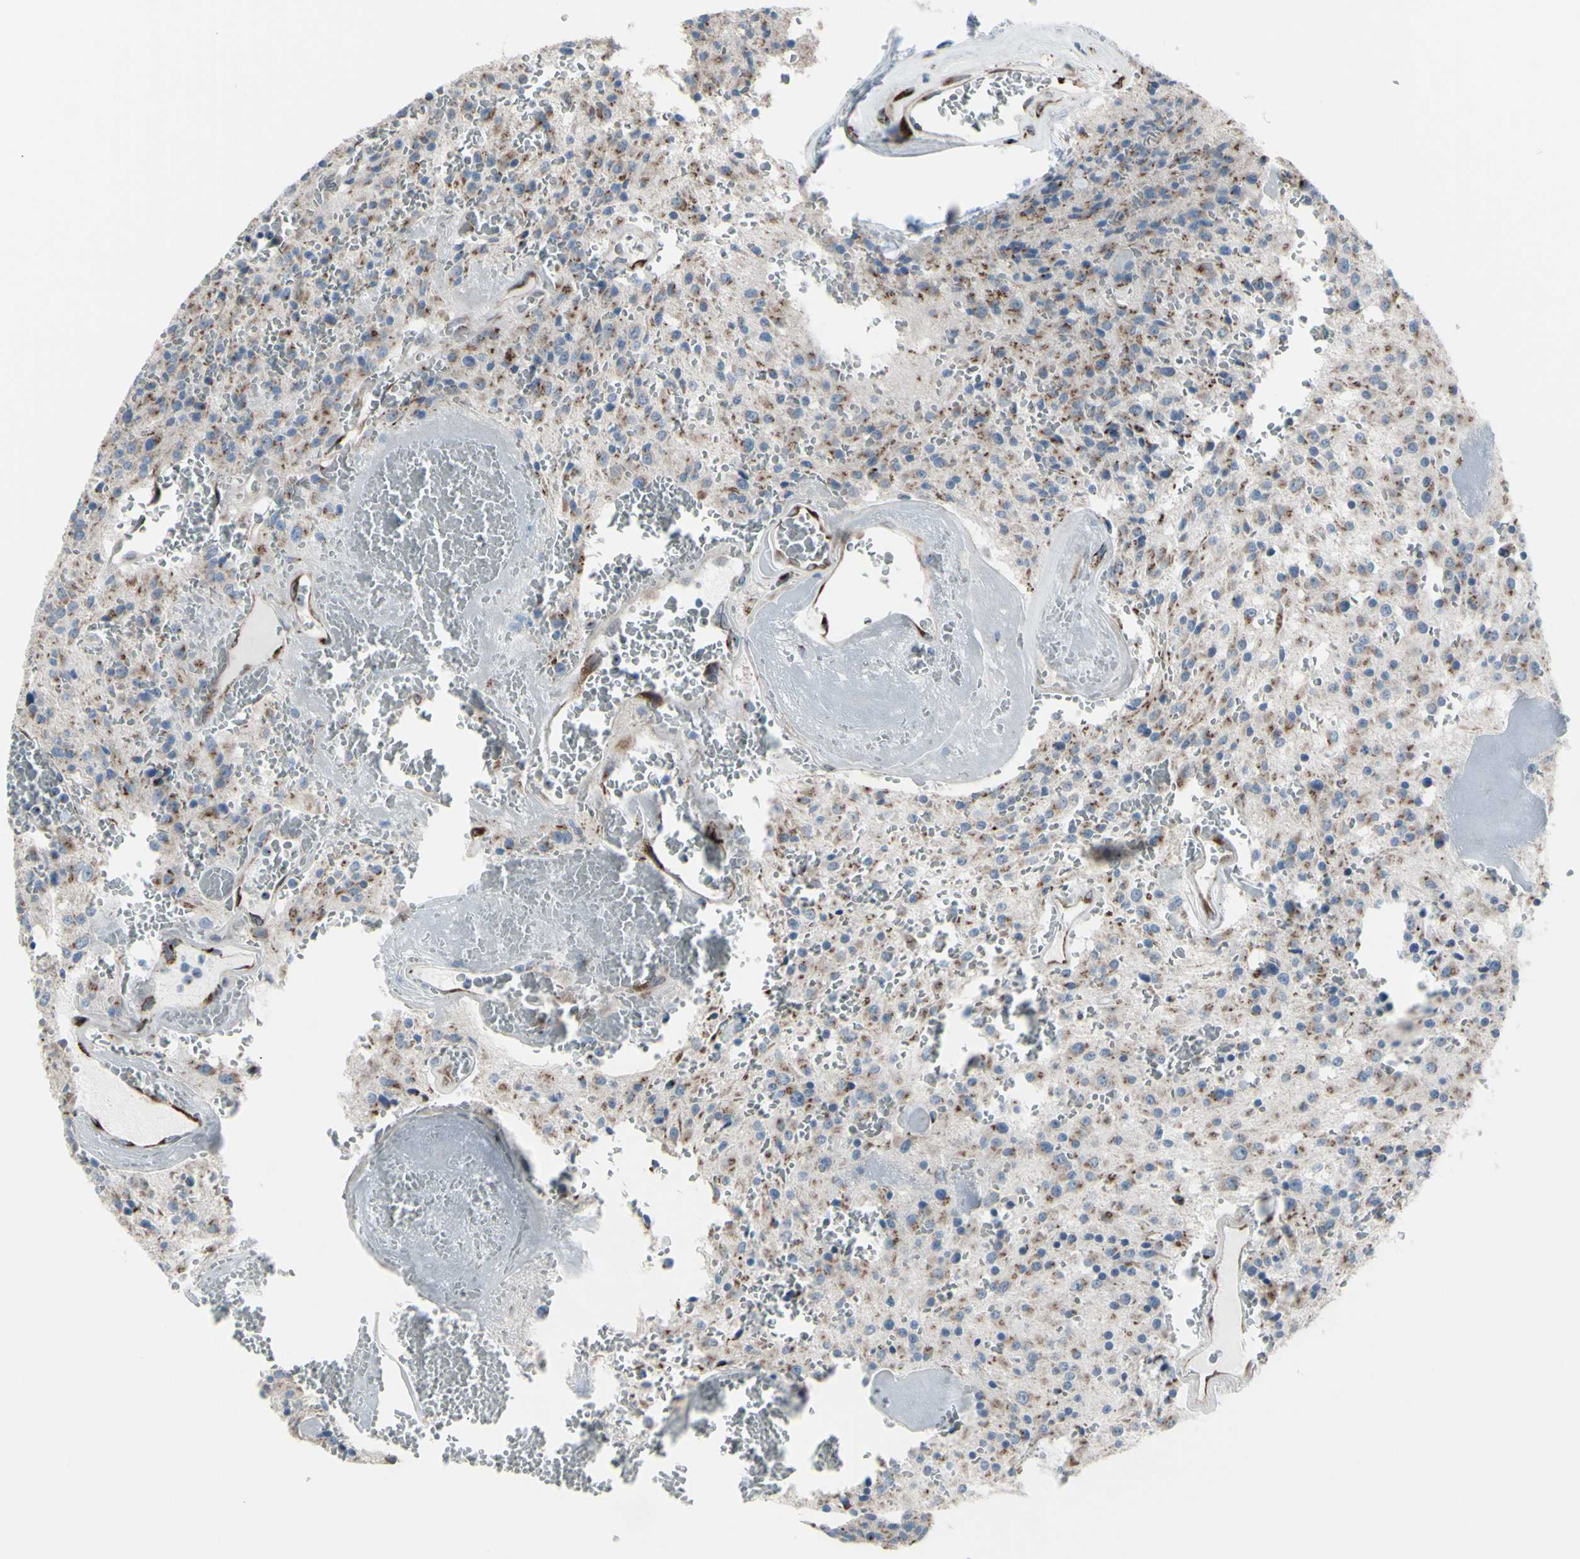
{"staining": {"intensity": "moderate", "quantity": "25%-75%", "location": "cytoplasmic/membranous"}, "tissue": "glioma", "cell_type": "Tumor cells", "image_type": "cancer", "snomed": [{"axis": "morphology", "description": "Glioma, malignant, Low grade"}, {"axis": "topography", "description": "Brain"}], "caption": "Malignant glioma (low-grade) tissue exhibits moderate cytoplasmic/membranous staining in approximately 25%-75% of tumor cells", "gene": "GLG1", "patient": {"sex": "male", "age": 58}}